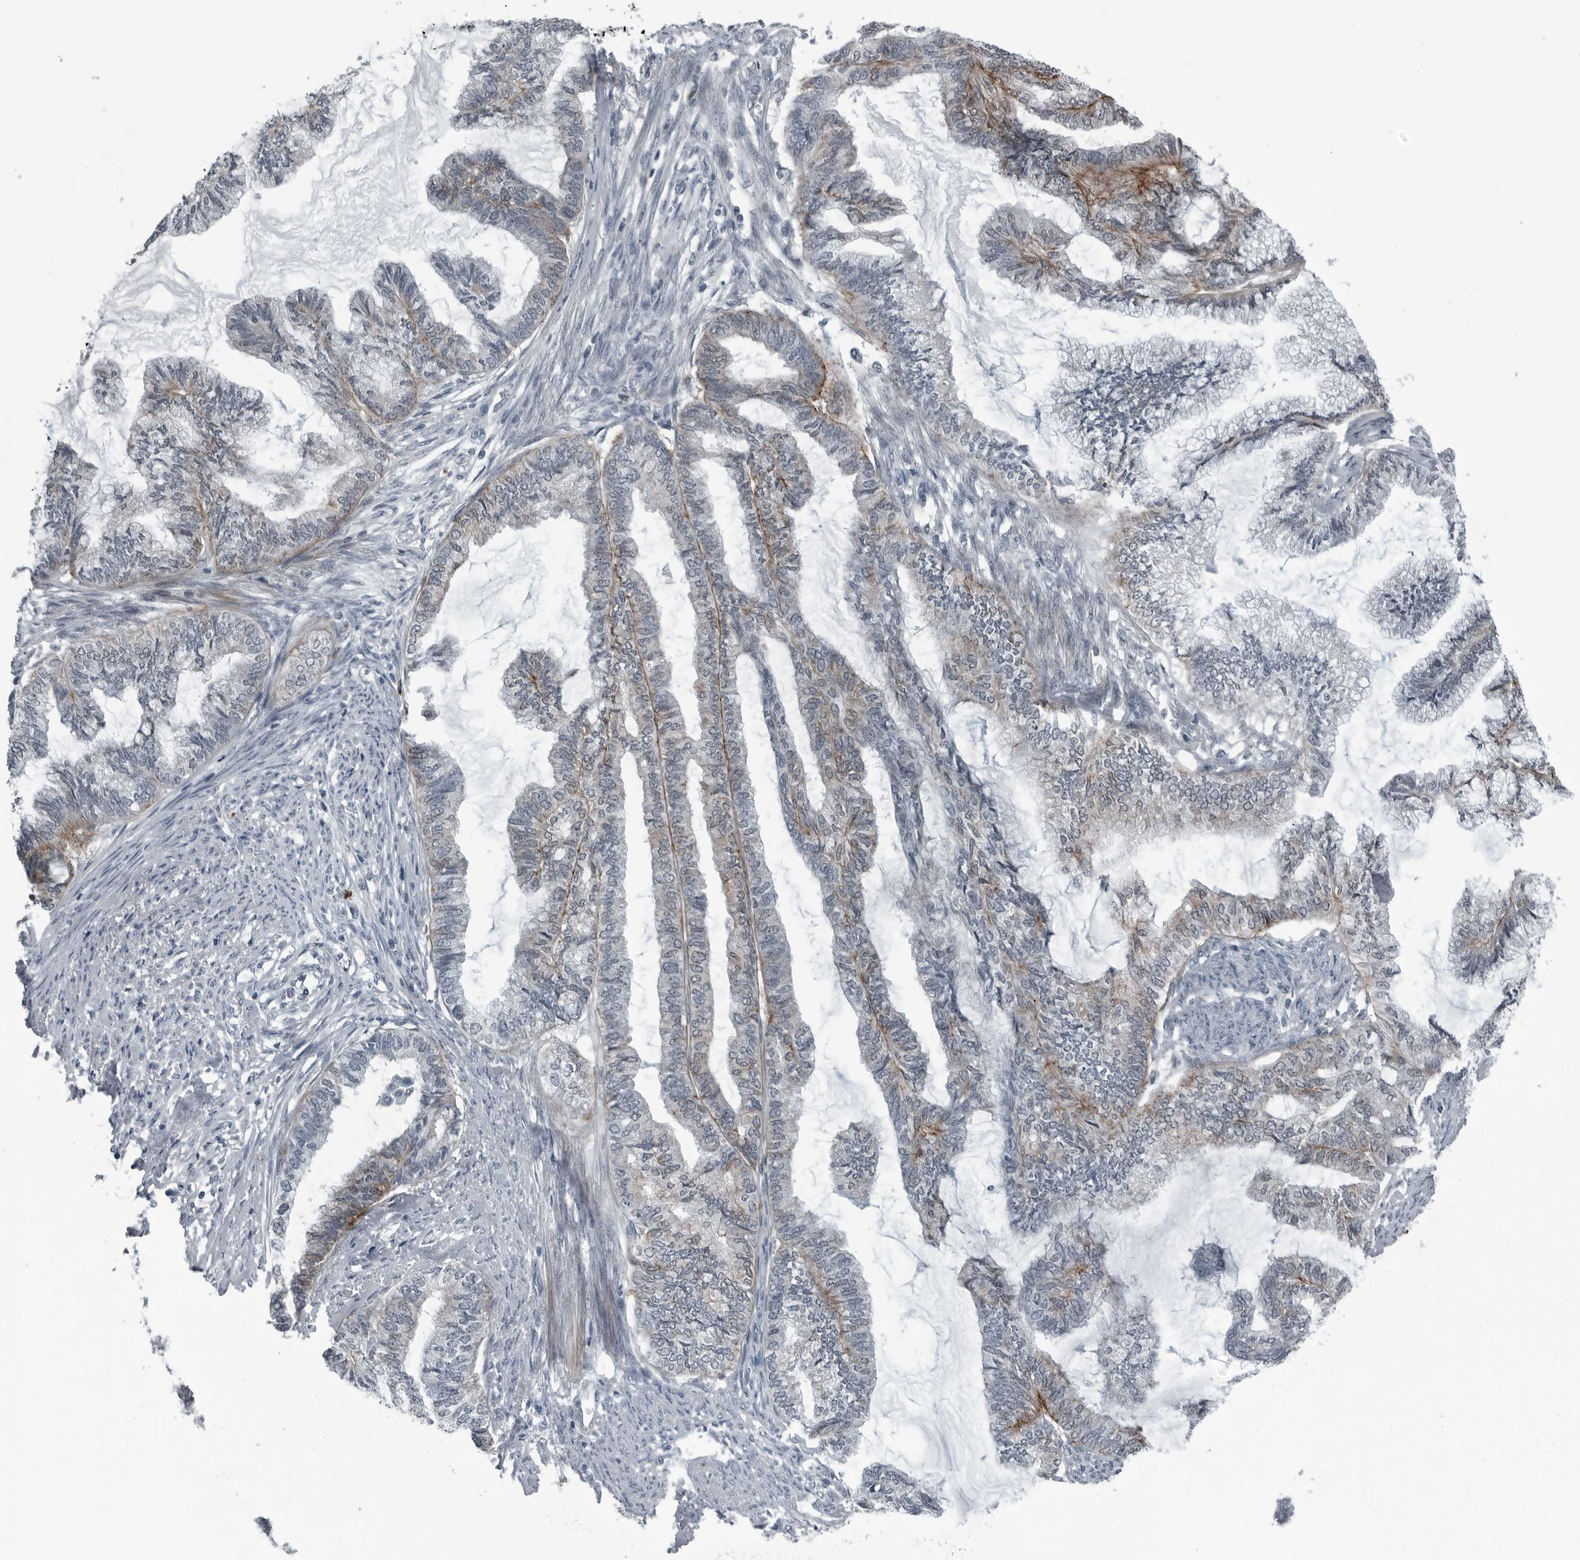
{"staining": {"intensity": "moderate", "quantity": "<25%", "location": "cytoplasmic/membranous"}, "tissue": "endometrial cancer", "cell_type": "Tumor cells", "image_type": "cancer", "snomed": [{"axis": "morphology", "description": "Adenocarcinoma, NOS"}, {"axis": "topography", "description": "Endometrium"}], "caption": "A high-resolution image shows immunohistochemistry (IHC) staining of endometrial cancer (adenocarcinoma), which demonstrates moderate cytoplasmic/membranous expression in about <25% of tumor cells.", "gene": "GAK", "patient": {"sex": "female", "age": 86}}